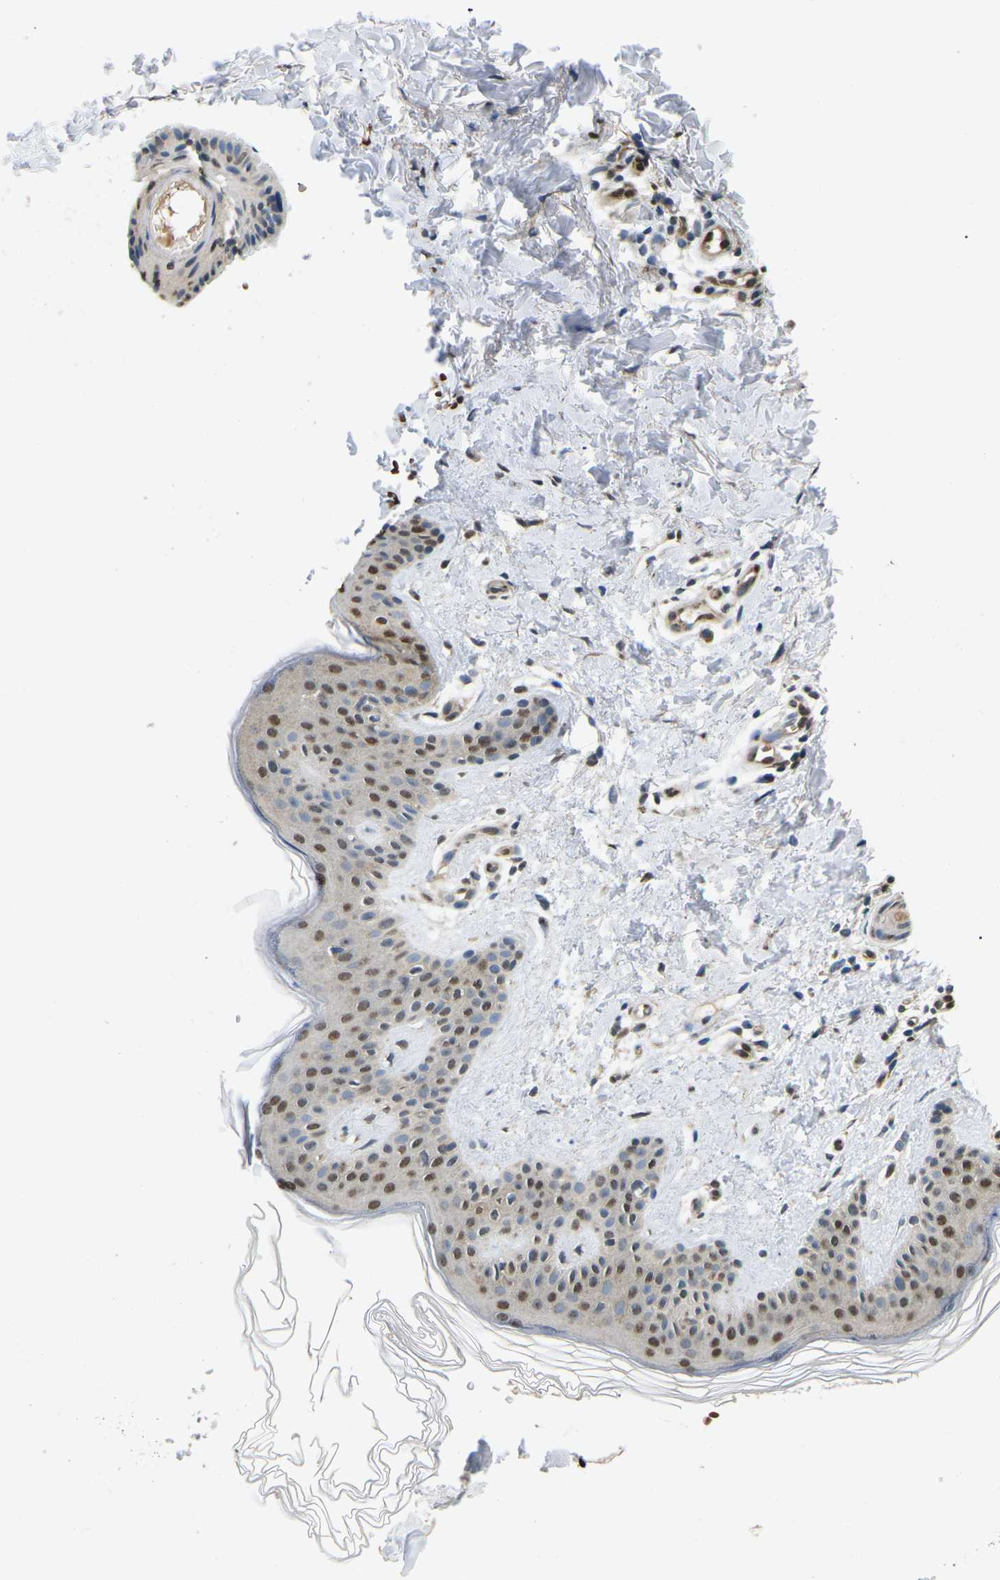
{"staining": {"intensity": "moderate", "quantity": "<25%", "location": "nuclear"}, "tissue": "skin", "cell_type": "Fibroblasts", "image_type": "normal", "snomed": [{"axis": "morphology", "description": "Normal tissue, NOS"}, {"axis": "topography", "description": "Skin"}], "caption": "This is a micrograph of immunohistochemistry (IHC) staining of unremarkable skin, which shows moderate staining in the nuclear of fibroblasts.", "gene": "ERBB4", "patient": {"sex": "male", "age": 40}}